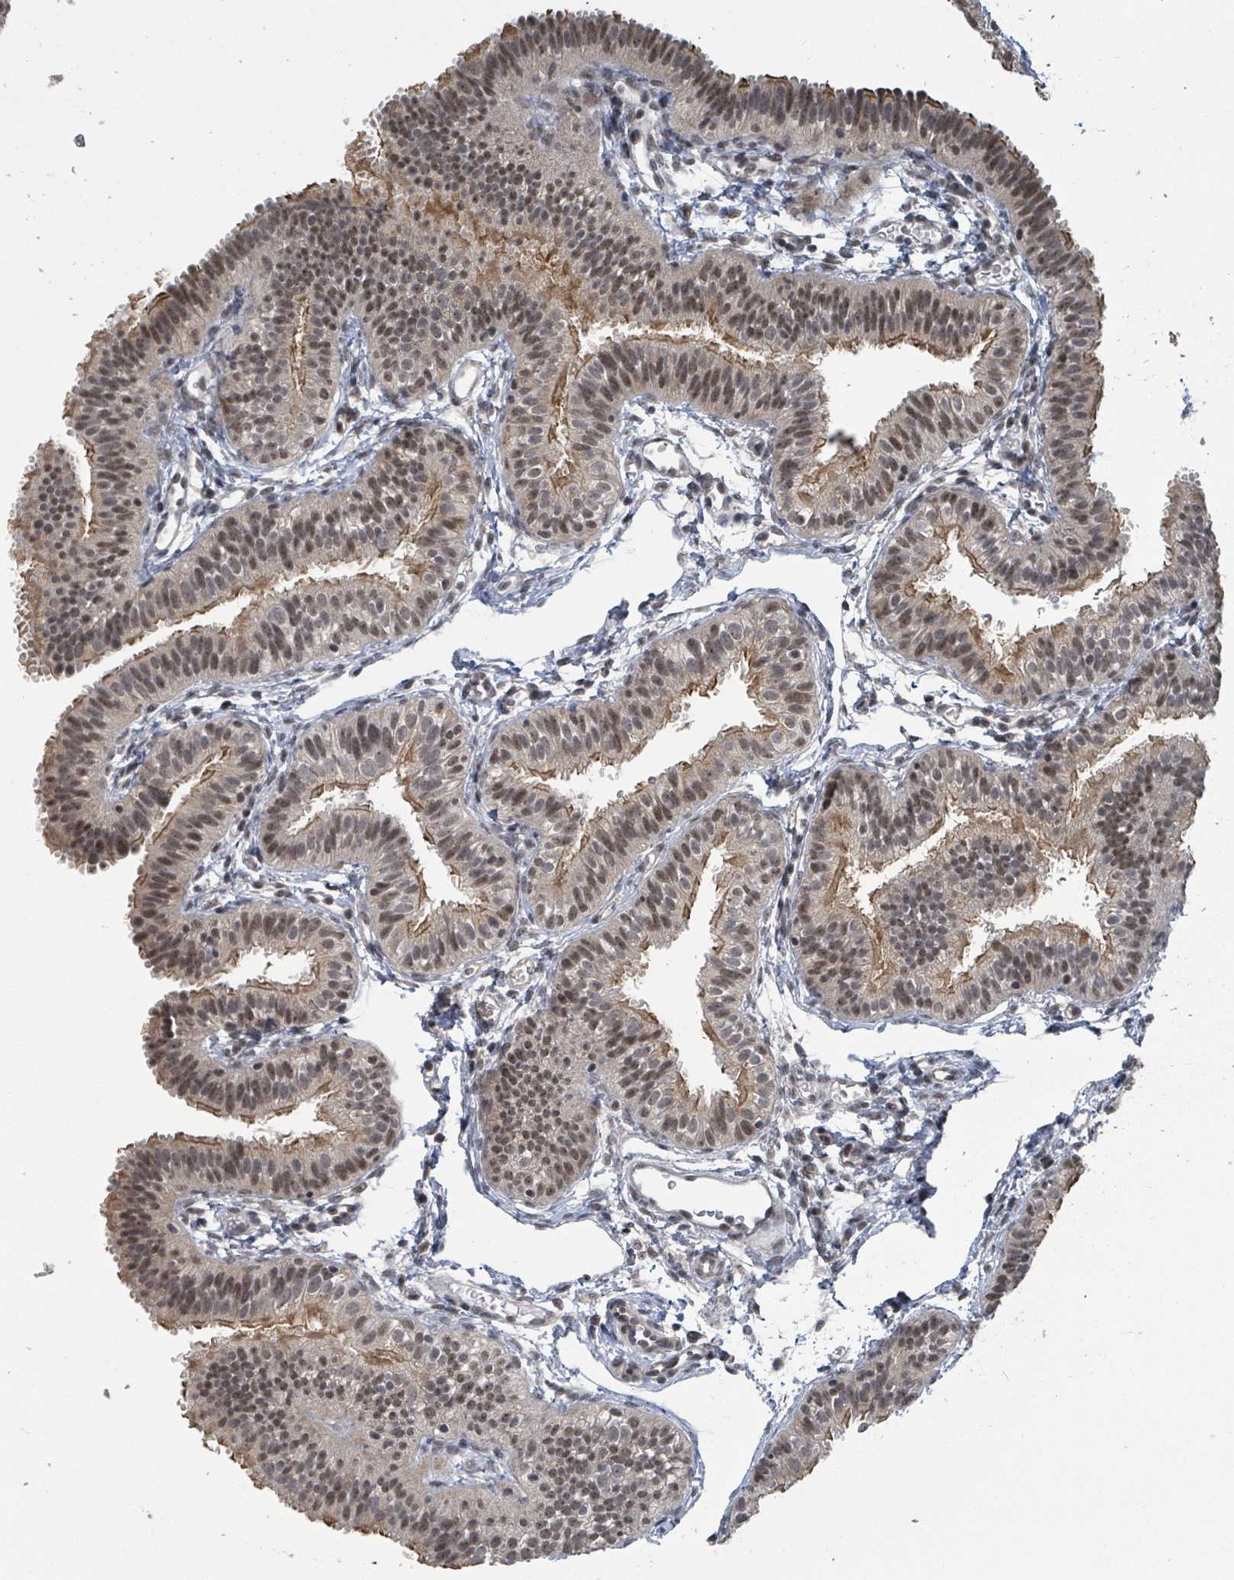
{"staining": {"intensity": "moderate", "quantity": ">75%", "location": "cytoplasmic/membranous,nuclear"}, "tissue": "fallopian tube", "cell_type": "Glandular cells", "image_type": "normal", "snomed": [{"axis": "morphology", "description": "Normal tissue, NOS"}, {"axis": "topography", "description": "Fallopian tube"}], "caption": "This photomicrograph demonstrates normal fallopian tube stained with immunohistochemistry to label a protein in brown. The cytoplasmic/membranous,nuclear of glandular cells show moderate positivity for the protein. Nuclei are counter-stained blue.", "gene": "ZBTB14", "patient": {"sex": "female", "age": 35}}